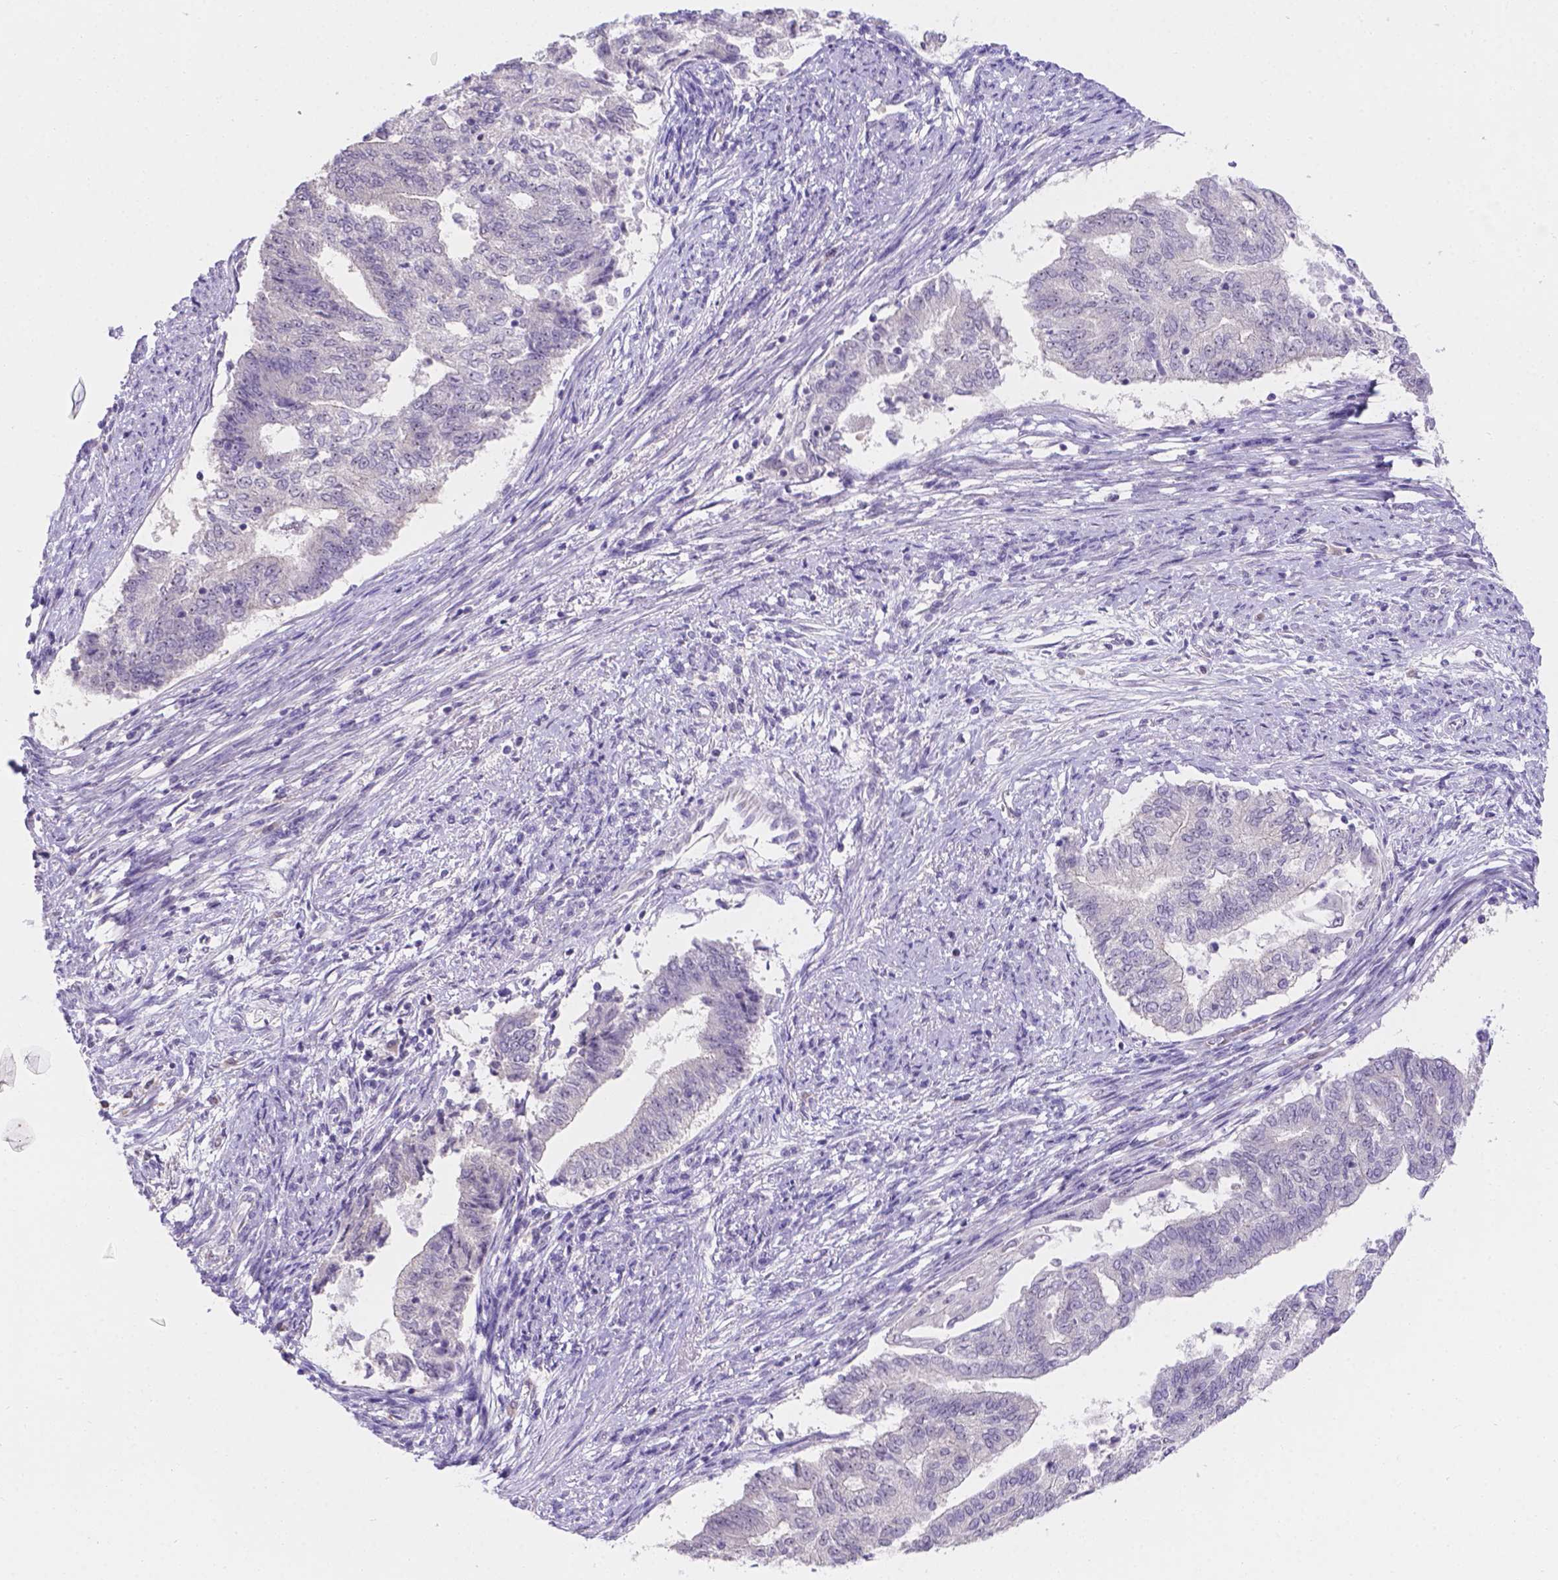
{"staining": {"intensity": "negative", "quantity": "none", "location": "none"}, "tissue": "endometrial cancer", "cell_type": "Tumor cells", "image_type": "cancer", "snomed": [{"axis": "morphology", "description": "Adenocarcinoma, NOS"}, {"axis": "topography", "description": "Endometrium"}], "caption": "There is no significant expression in tumor cells of endometrial adenocarcinoma.", "gene": "CD96", "patient": {"sex": "female", "age": 65}}